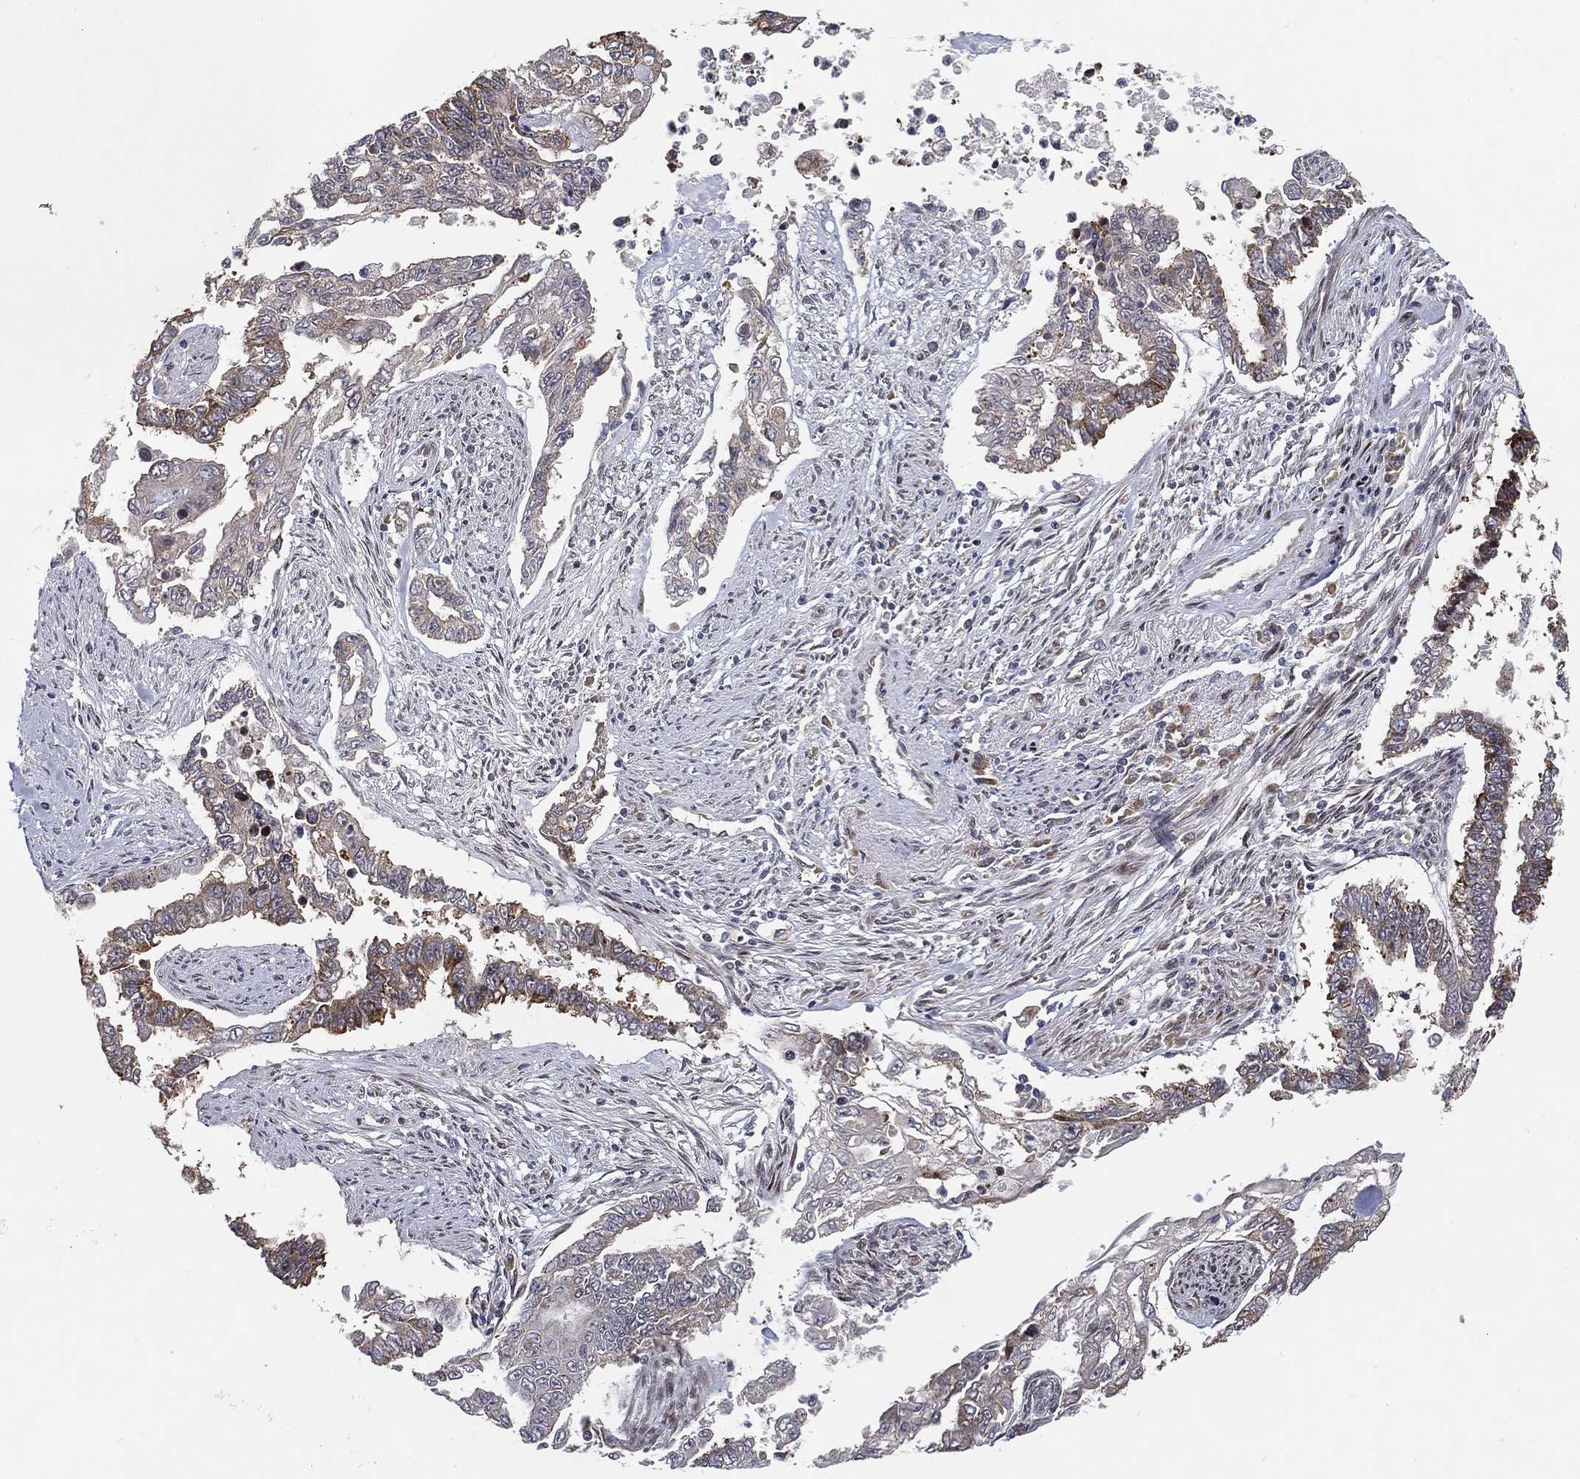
{"staining": {"intensity": "weak", "quantity": "25%-75%", "location": "cytoplasmic/membranous"}, "tissue": "endometrial cancer", "cell_type": "Tumor cells", "image_type": "cancer", "snomed": [{"axis": "morphology", "description": "Adenocarcinoma, NOS"}, {"axis": "topography", "description": "Uterus"}], "caption": "Weak cytoplasmic/membranous protein positivity is identified in approximately 25%-75% of tumor cells in endometrial cancer (adenocarcinoma).", "gene": "TMTC4", "patient": {"sex": "female", "age": 59}}